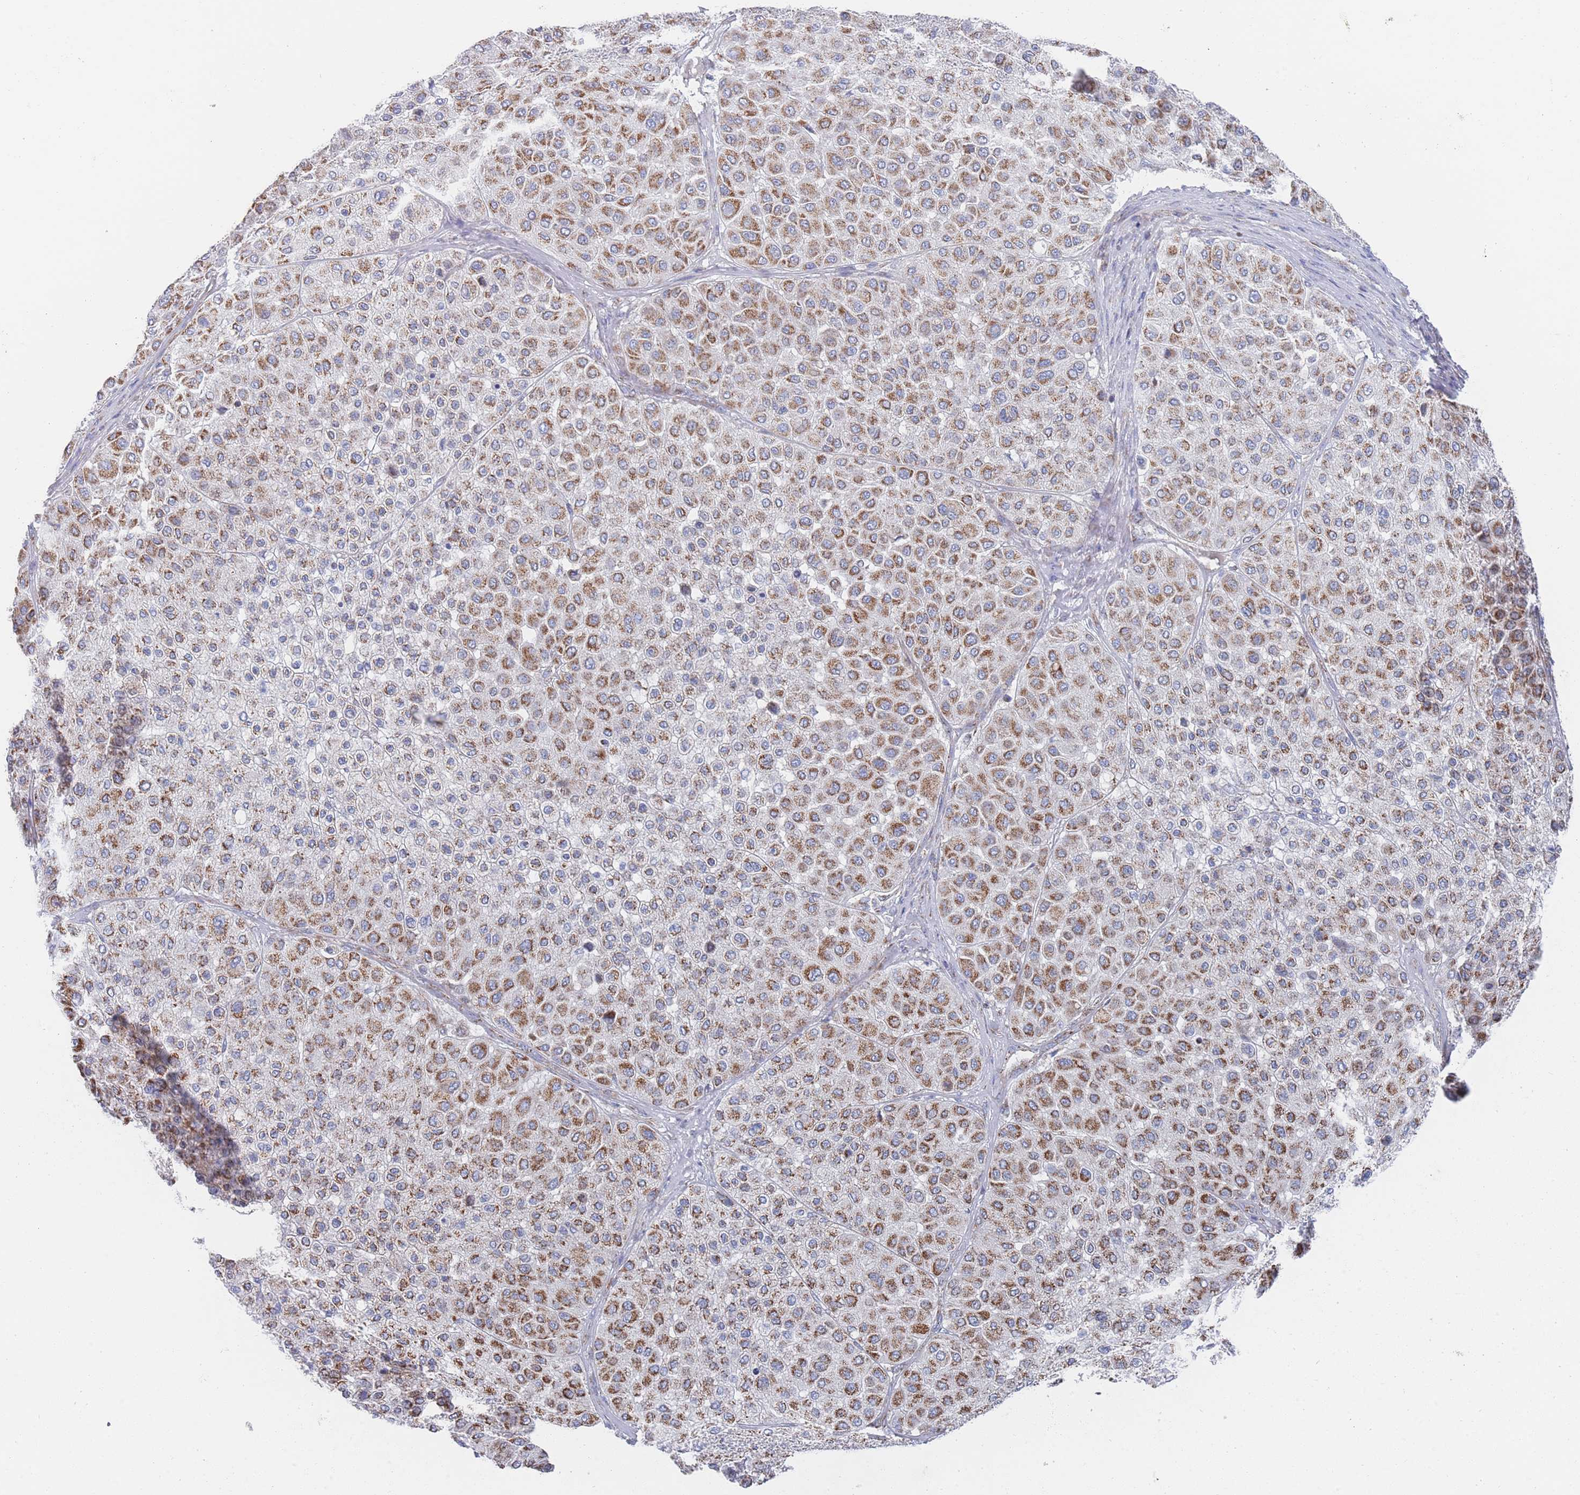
{"staining": {"intensity": "moderate", "quantity": ">75%", "location": "cytoplasmic/membranous"}, "tissue": "melanoma", "cell_type": "Tumor cells", "image_type": "cancer", "snomed": [{"axis": "morphology", "description": "Malignant melanoma, Metastatic site"}, {"axis": "topography", "description": "Smooth muscle"}], "caption": "Immunohistochemical staining of malignant melanoma (metastatic site) shows medium levels of moderate cytoplasmic/membranous positivity in approximately >75% of tumor cells.", "gene": "IKZF4", "patient": {"sex": "male", "age": 41}}